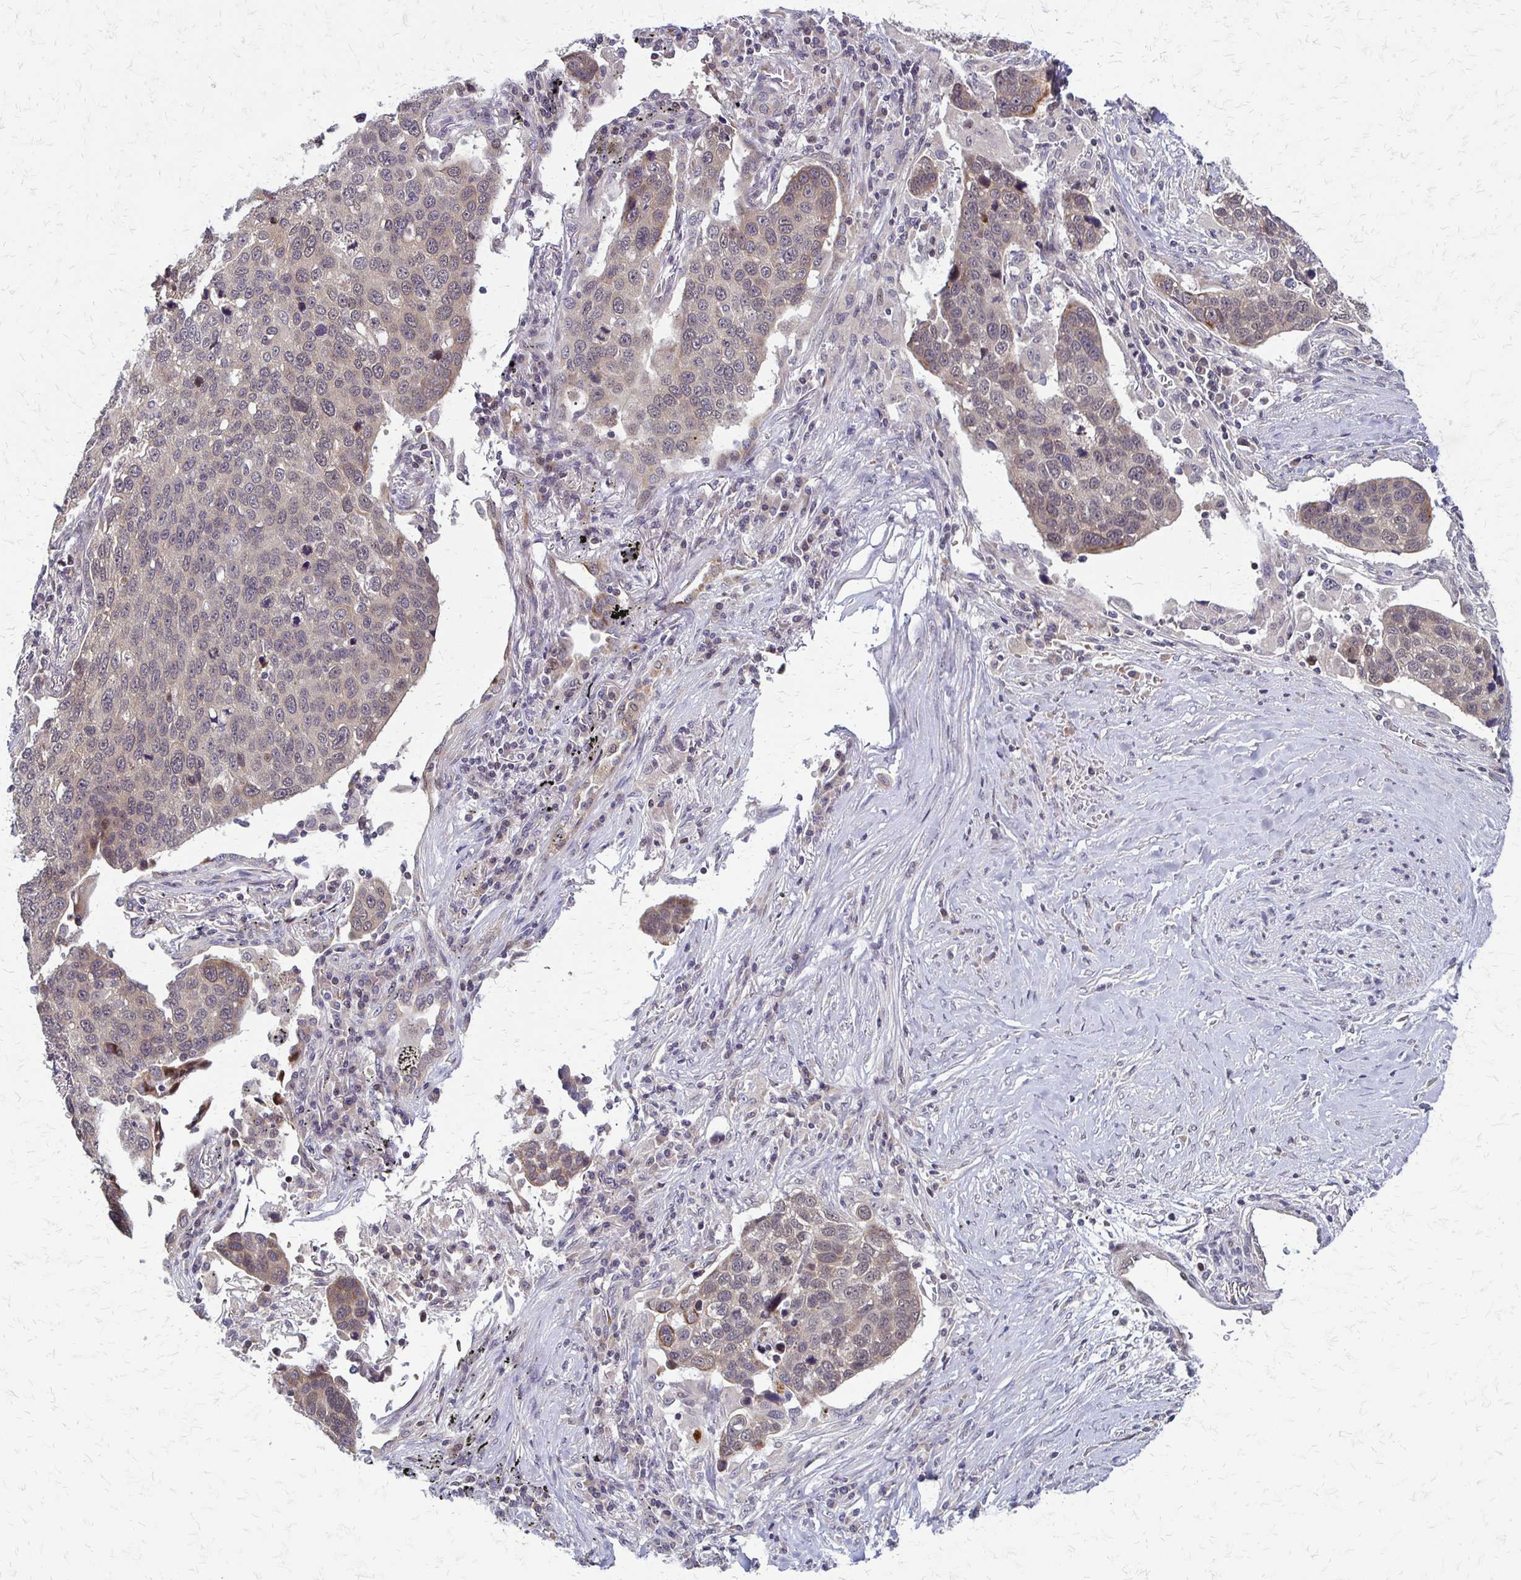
{"staining": {"intensity": "moderate", "quantity": "<25%", "location": "cytoplasmic/membranous,nuclear"}, "tissue": "lung cancer", "cell_type": "Tumor cells", "image_type": "cancer", "snomed": [{"axis": "morphology", "description": "Squamous cell carcinoma, NOS"}, {"axis": "topography", "description": "Lymph node"}, {"axis": "topography", "description": "Lung"}], "caption": "This image exhibits immunohistochemistry (IHC) staining of lung cancer, with low moderate cytoplasmic/membranous and nuclear positivity in approximately <25% of tumor cells.", "gene": "TRIR", "patient": {"sex": "male", "age": 61}}